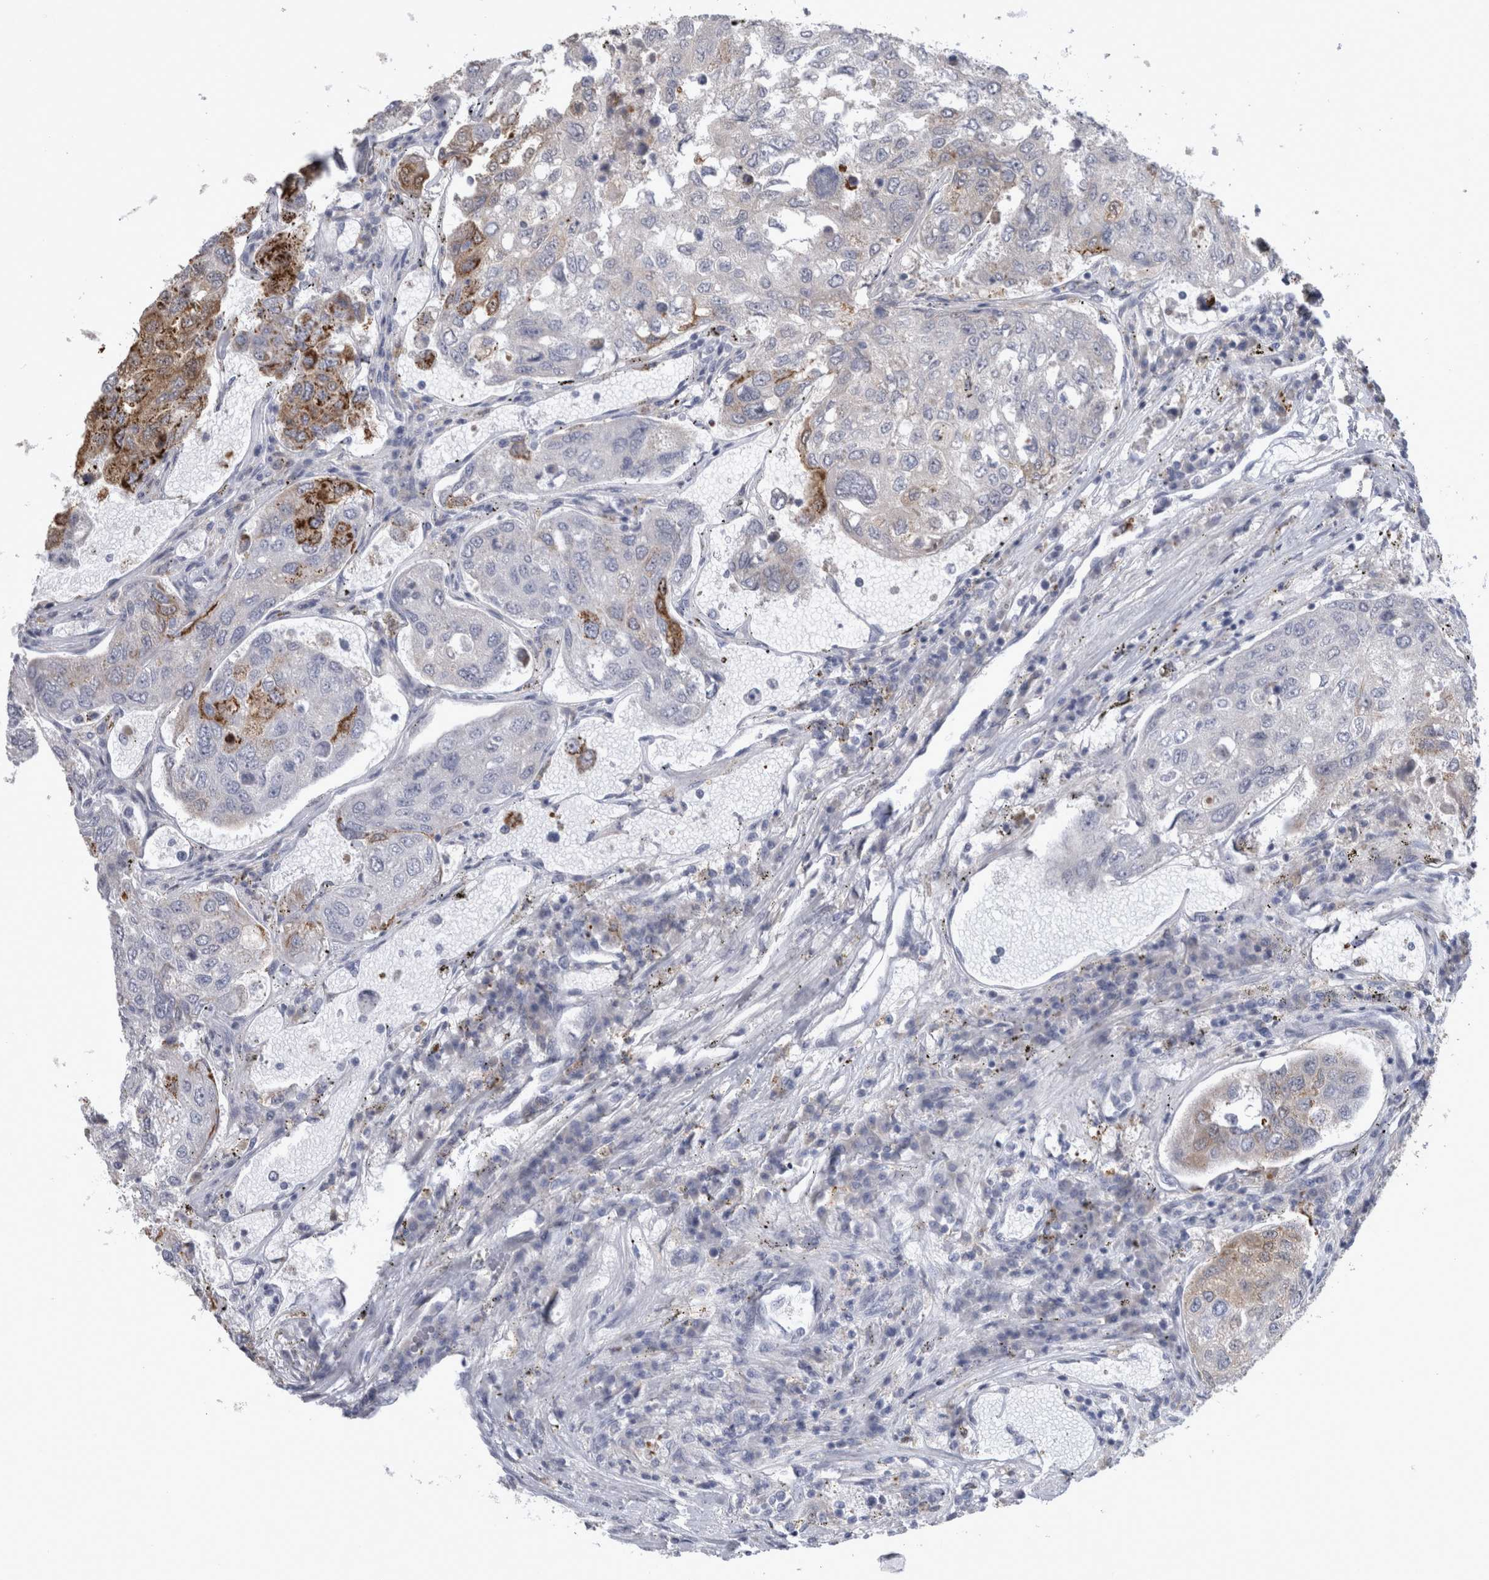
{"staining": {"intensity": "moderate", "quantity": "<25%", "location": "cytoplasmic/membranous"}, "tissue": "urothelial cancer", "cell_type": "Tumor cells", "image_type": "cancer", "snomed": [{"axis": "morphology", "description": "Urothelial carcinoma, High grade"}, {"axis": "topography", "description": "Lymph node"}, {"axis": "topography", "description": "Urinary bladder"}], "caption": "This histopathology image exhibits high-grade urothelial carcinoma stained with immunohistochemistry to label a protein in brown. The cytoplasmic/membranous of tumor cells show moderate positivity for the protein. Nuclei are counter-stained blue.", "gene": "GATM", "patient": {"sex": "male", "age": 51}}